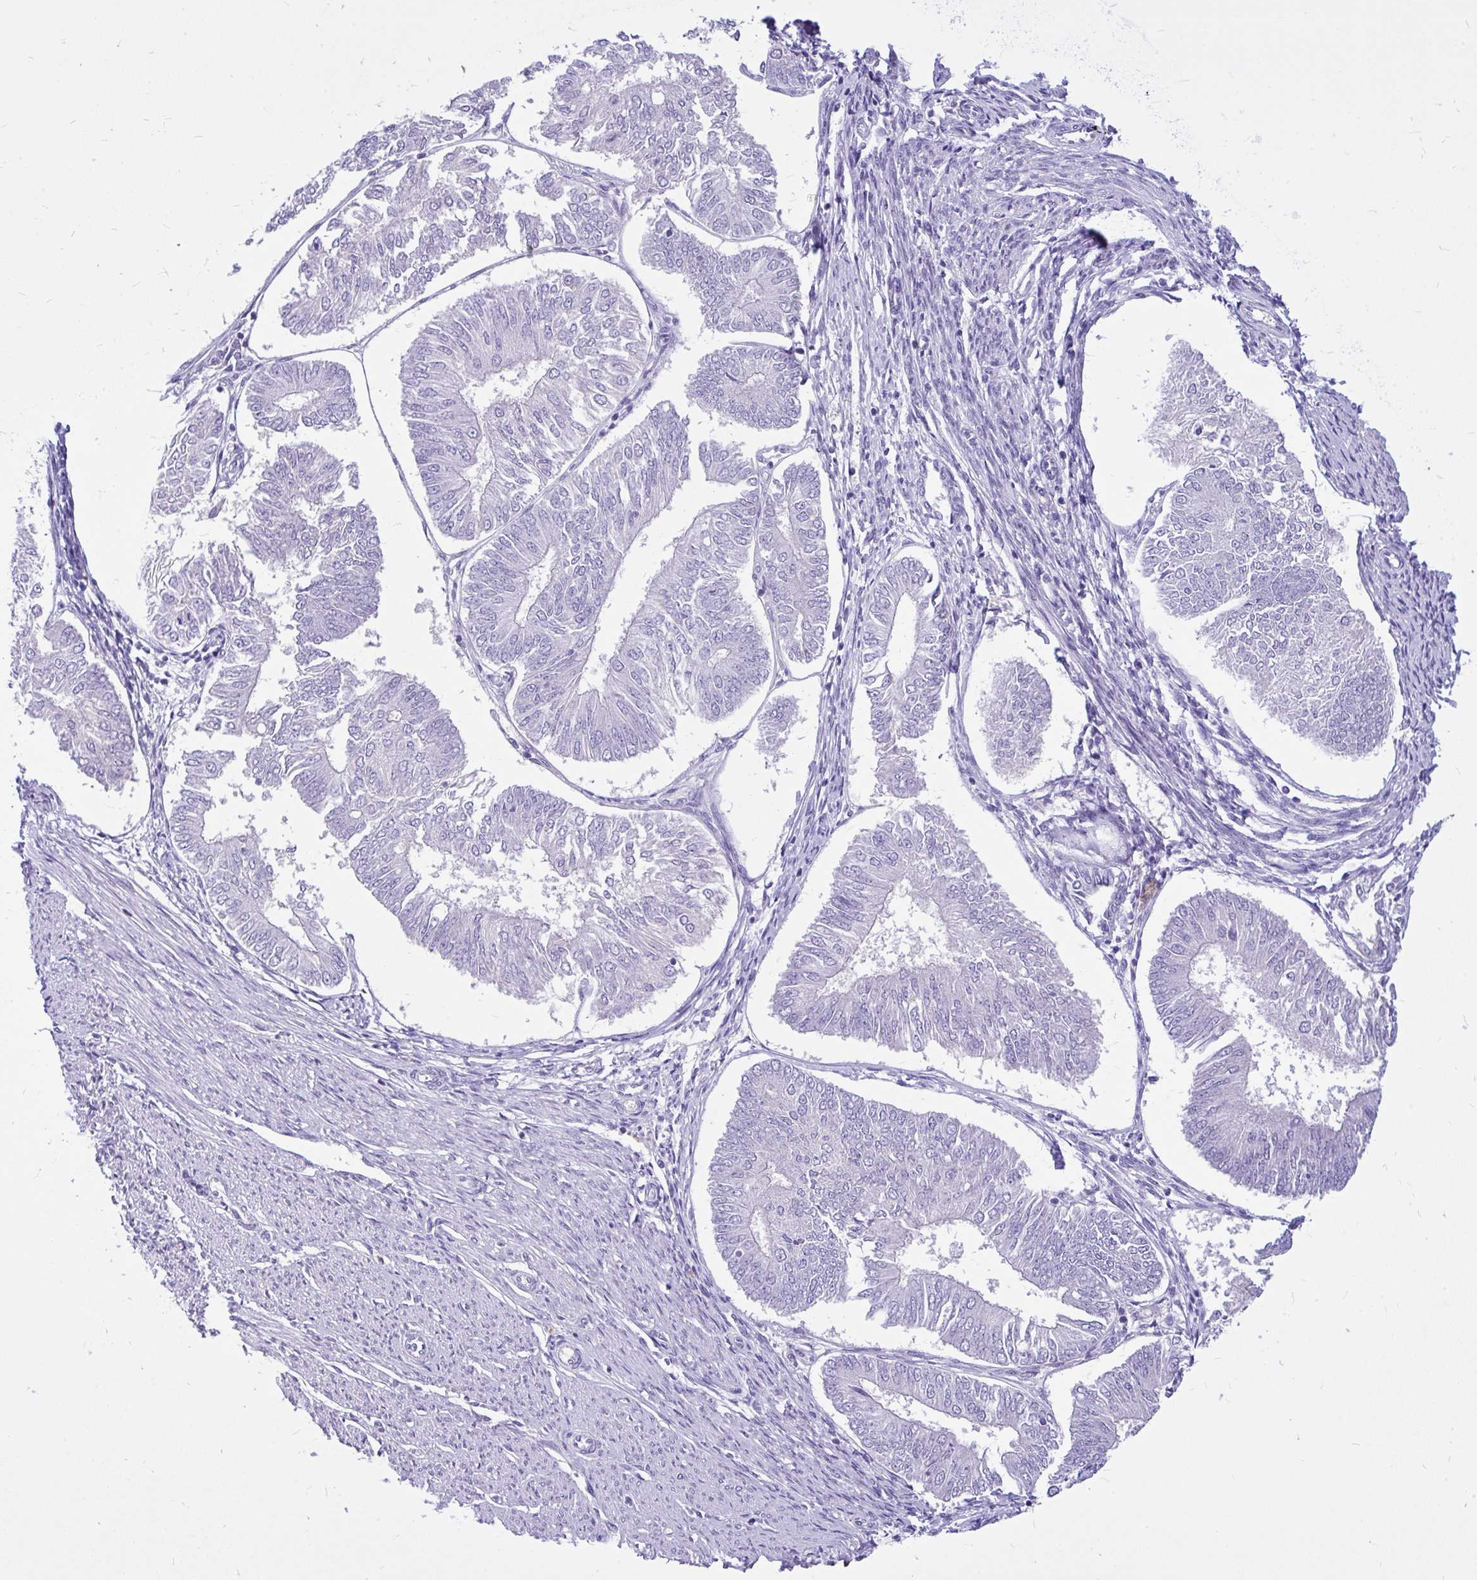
{"staining": {"intensity": "negative", "quantity": "none", "location": "none"}, "tissue": "endometrial cancer", "cell_type": "Tumor cells", "image_type": "cancer", "snomed": [{"axis": "morphology", "description": "Adenocarcinoma, NOS"}, {"axis": "topography", "description": "Endometrium"}], "caption": "Tumor cells show no significant expression in endometrial cancer (adenocarcinoma).", "gene": "MAP1LC3A", "patient": {"sex": "female", "age": 58}}